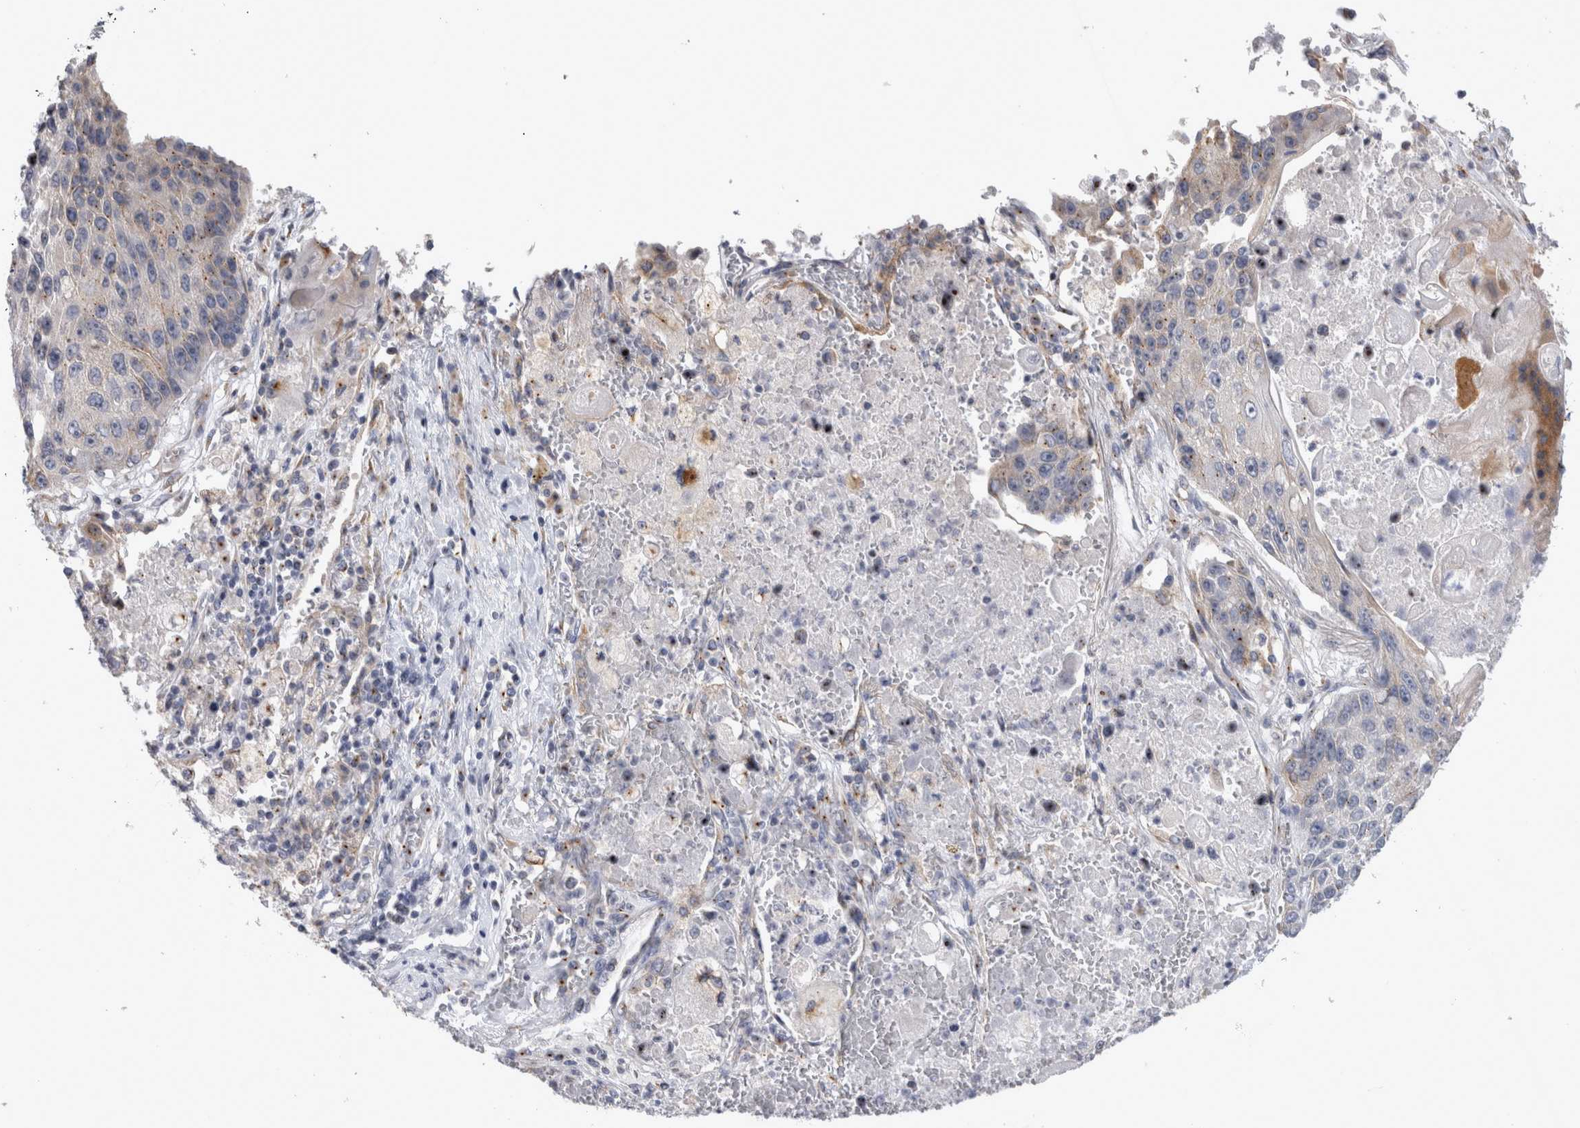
{"staining": {"intensity": "negative", "quantity": "none", "location": "none"}, "tissue": "lung cancer", "cell_type": "Tumor cells", "image_type": "cancer", "snomed": [{"axis": "morphology", "description": "Squamous cell carcinoma, NOS"}, {"axis": "topography", "description": "Lung"}], "caption": "Immunohistochemical staining of human lung cancer exhibits no significant positivity in tumor cells.", "gene": "AKAP9", "patient": {"sex": "male", "age": 61}}